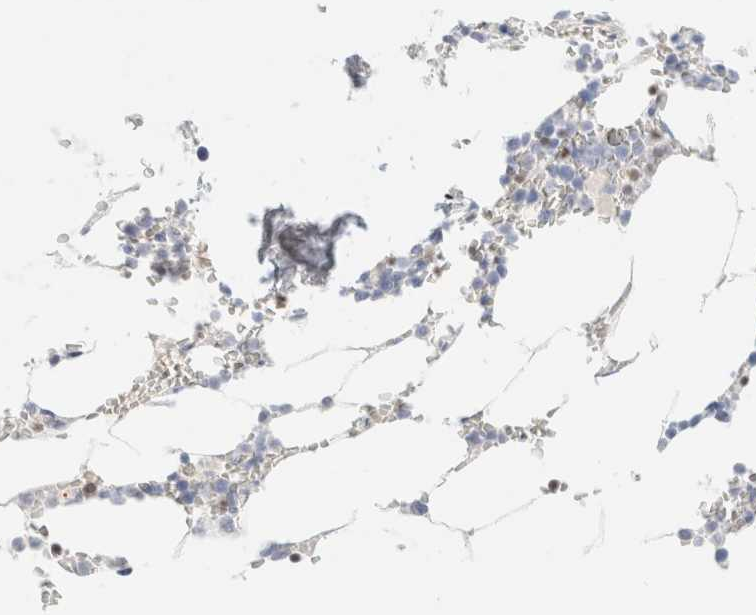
{"staining": {"intensity": "moderate", "quantity": "<25%", "location": "nuclear"}, "tissue": "bone marrow", "cell_type": "Hematopoietic cells", "image_type": "normal", "snomed": [{"axis": "morphology", "description": "Normal tissue, NOS"}, {"axis": "topography", "description": "Bone marrow"}], "caption": "IHC (DAB) staining of benign human bone marrow shows moderate nuclear protein staining in about <25% of hematopoietic cells.", "gene": "IKZF3", "patient": {"sex": "male", "age": 70}}